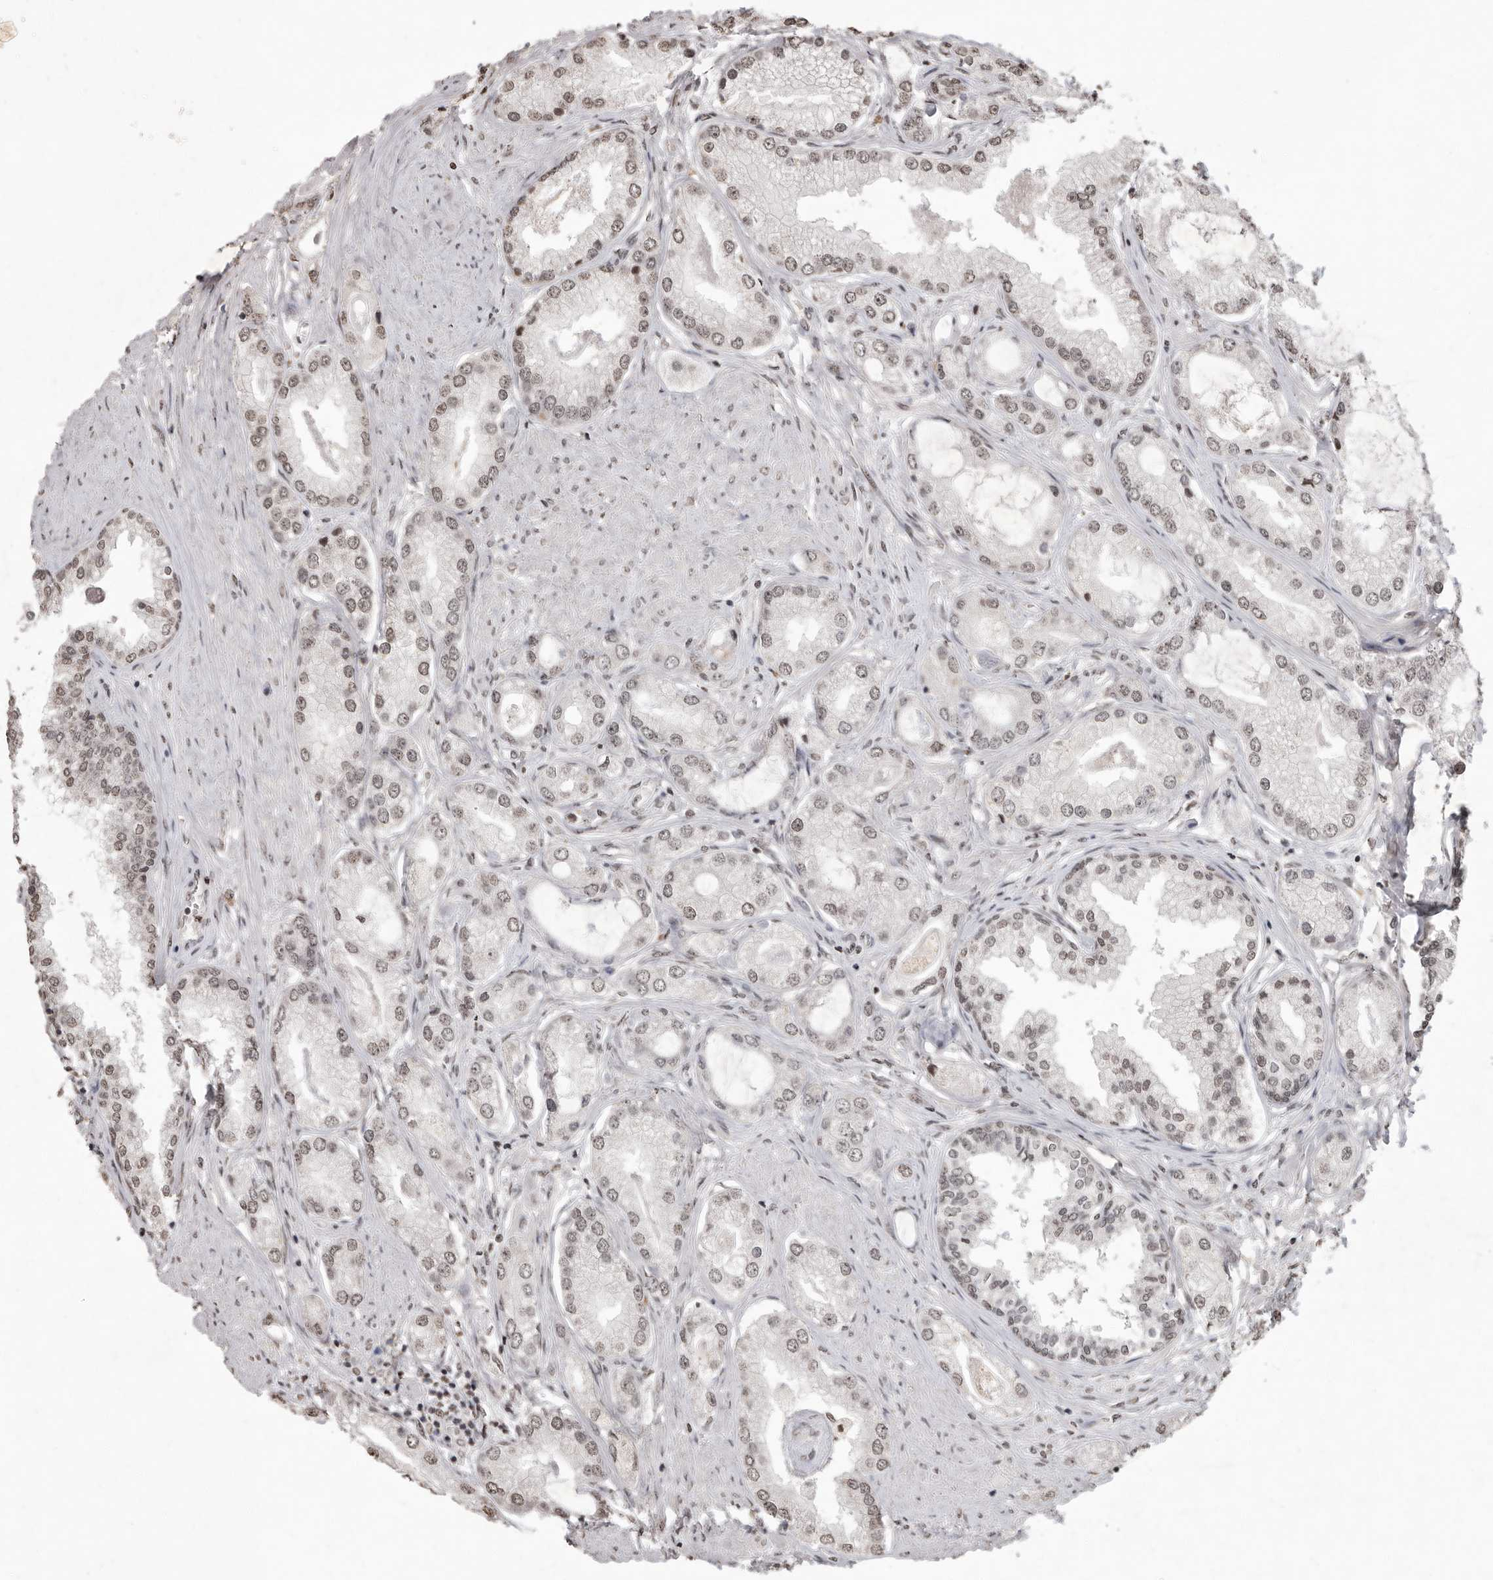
{"staining": {"intensity": "weak", "quantity": "<25%", "location": "nuclear"}, "tissue": "prostate cancer", "cell_type": "Tumor cells", "image_type": "cancer", "snomed": [{"axis": "morphology", "description": "Adenocarcinoma, Low grade"}, {"axis": "topography", "description": "Prostate"}], "caption": "Immunohistochemistry (IHC) photomicrograph of neoplastic tissue: human low-grade adenocarcinoma (prostate) stained with DAB (3,3'-diaminobenzidine) reveals no significant protein positivity in tumor cells.", "gene": "WDR45", "patient": {"sex": "male", "age": 62}}